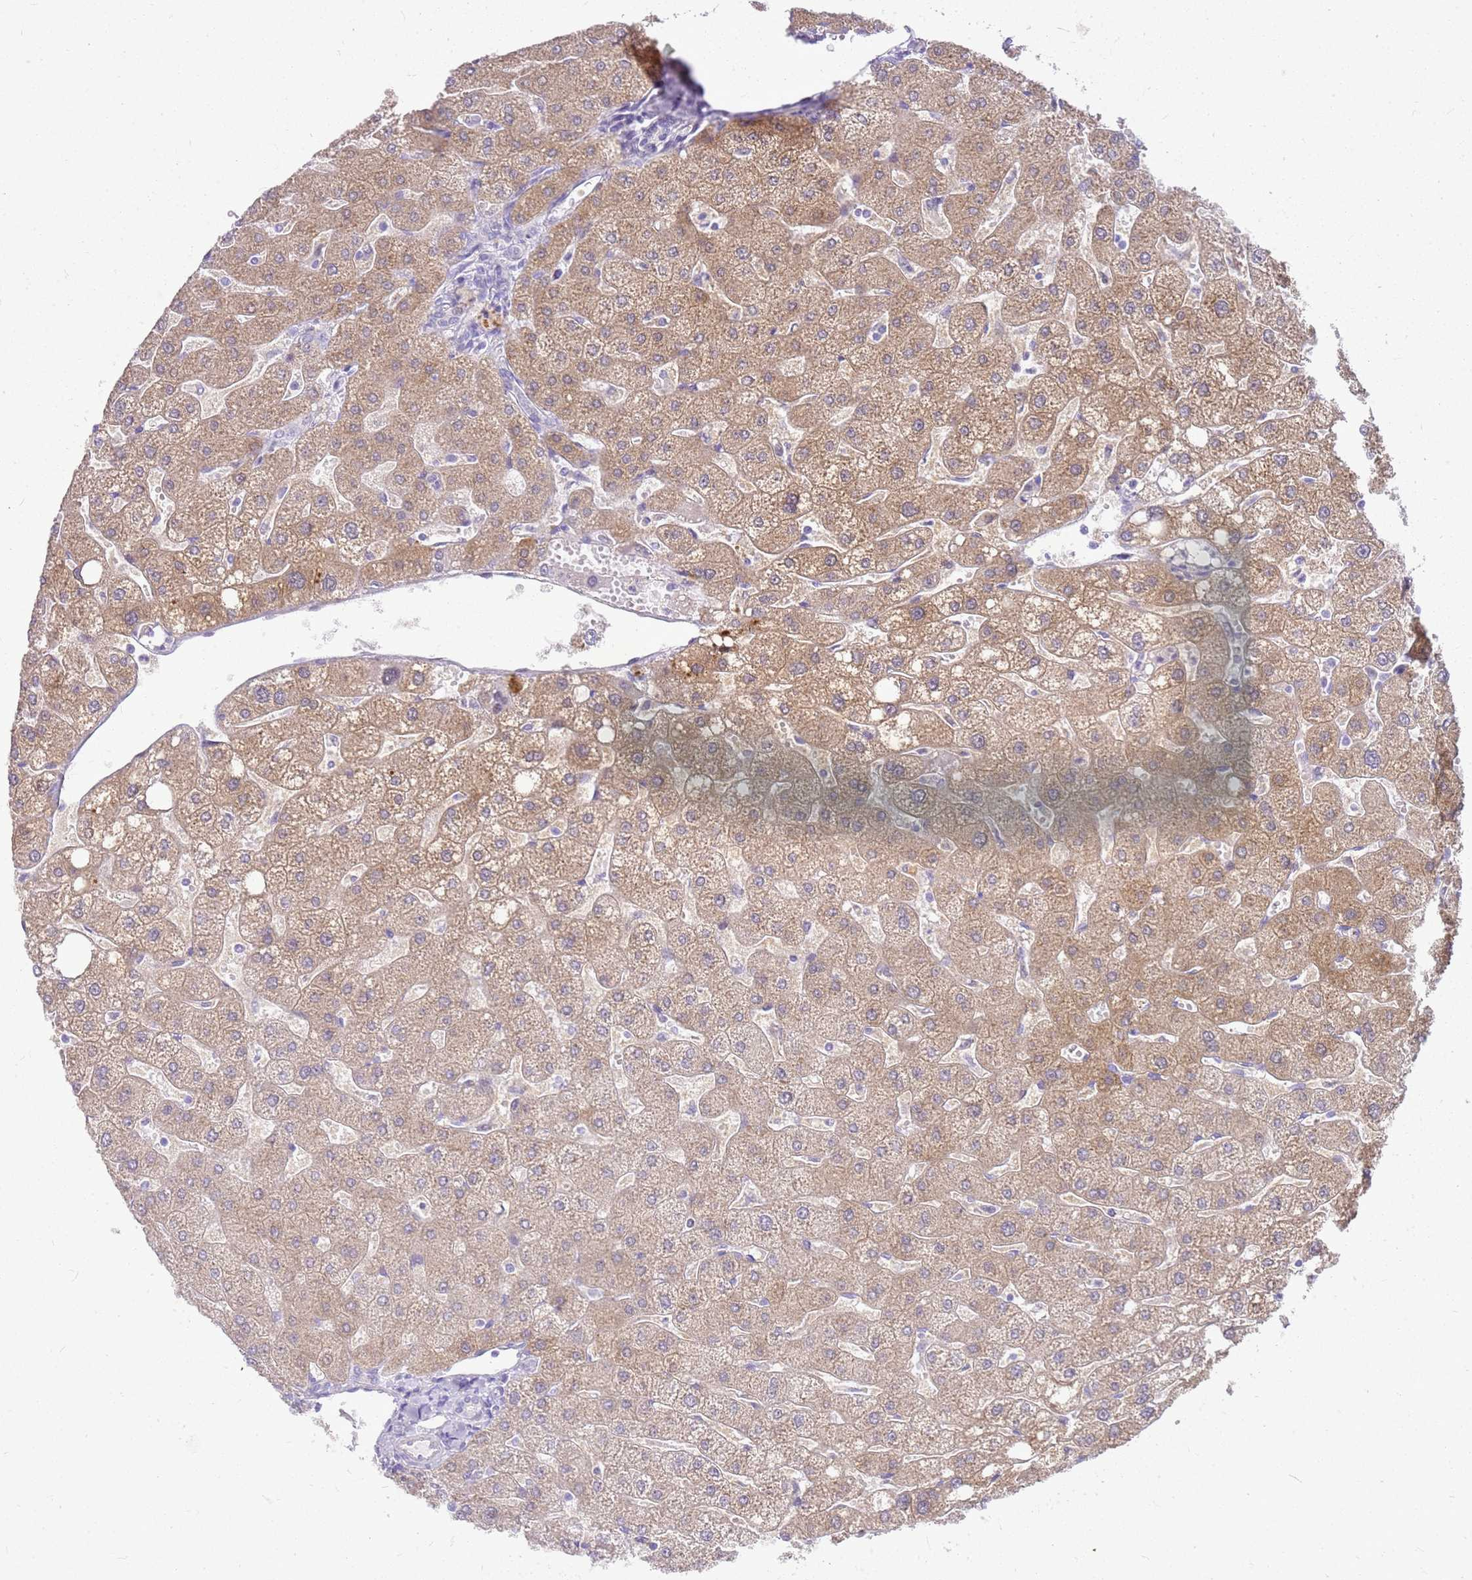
{"staining": {"intensity": "negative", "quantity": "none", "location": "none"}, "tissue": "liver", "cell_type": "Cholangiocytes", "image_type": "normal", "snomed": [{"axis": "morphology", "description": "Normal tissue, NOS"}, {"axis": "topography", "description": "Liver"}], "caption": "Immunohistochemistry (IHC) of benign human liver reveals no positivity in cholangiocytes.", "gene": "SULT1E1", "patient": {"sex": "male", "age": 67}}